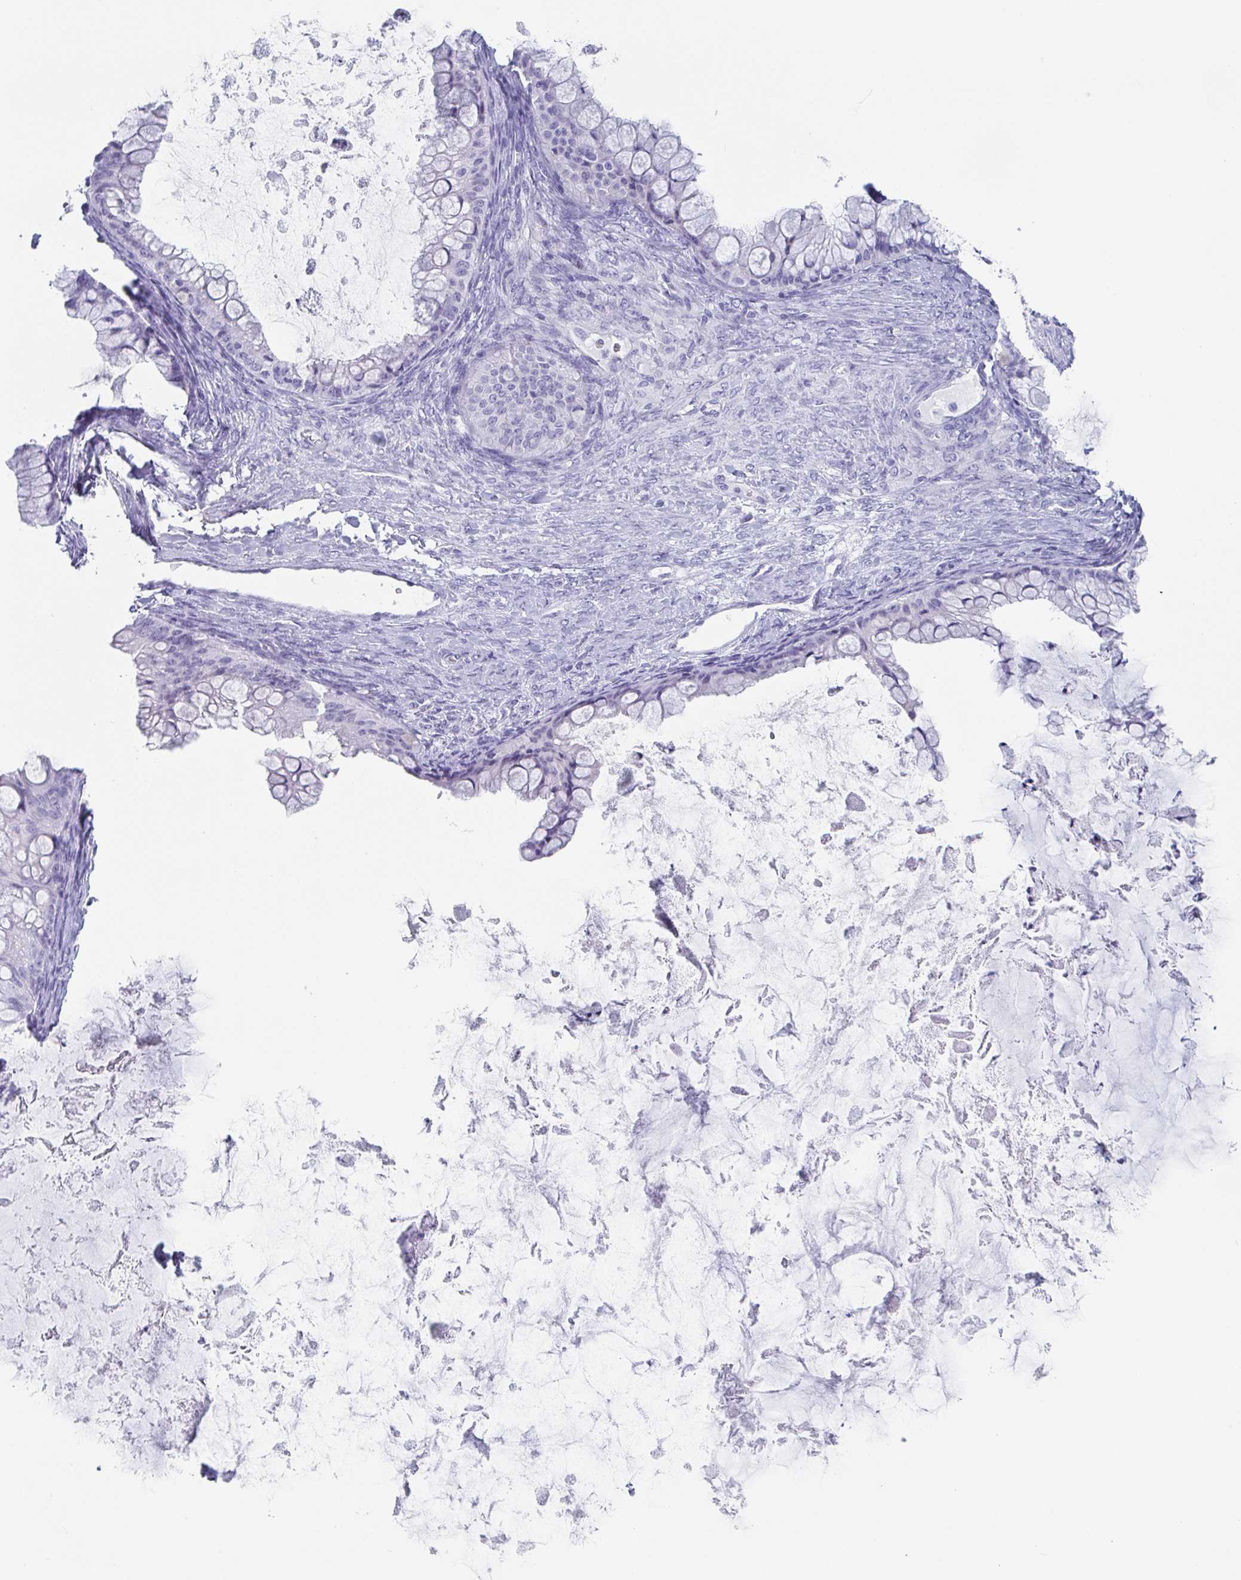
{"staining": {"intensity": "negative", "quantity": "none", "location": "none"}, "tissue": "ovarian cancer", "cell_type": "Tumor cells", "image_type": "cancer", "snomed": [{"axis": "morphology", "description": "Cystadenocarcinoma, mucinous, NOS"}, {"axis": "topography", "description": "Ovary"}], "caption": "This is an immunohistochemistry (IHC) histopathology image of ovarian cancer (mucinous cystadenocarcinoma). There is no positivity in tumor cells.", "gene": "PLA2G1B", "patient": {"sex": "female", "age": 35}}